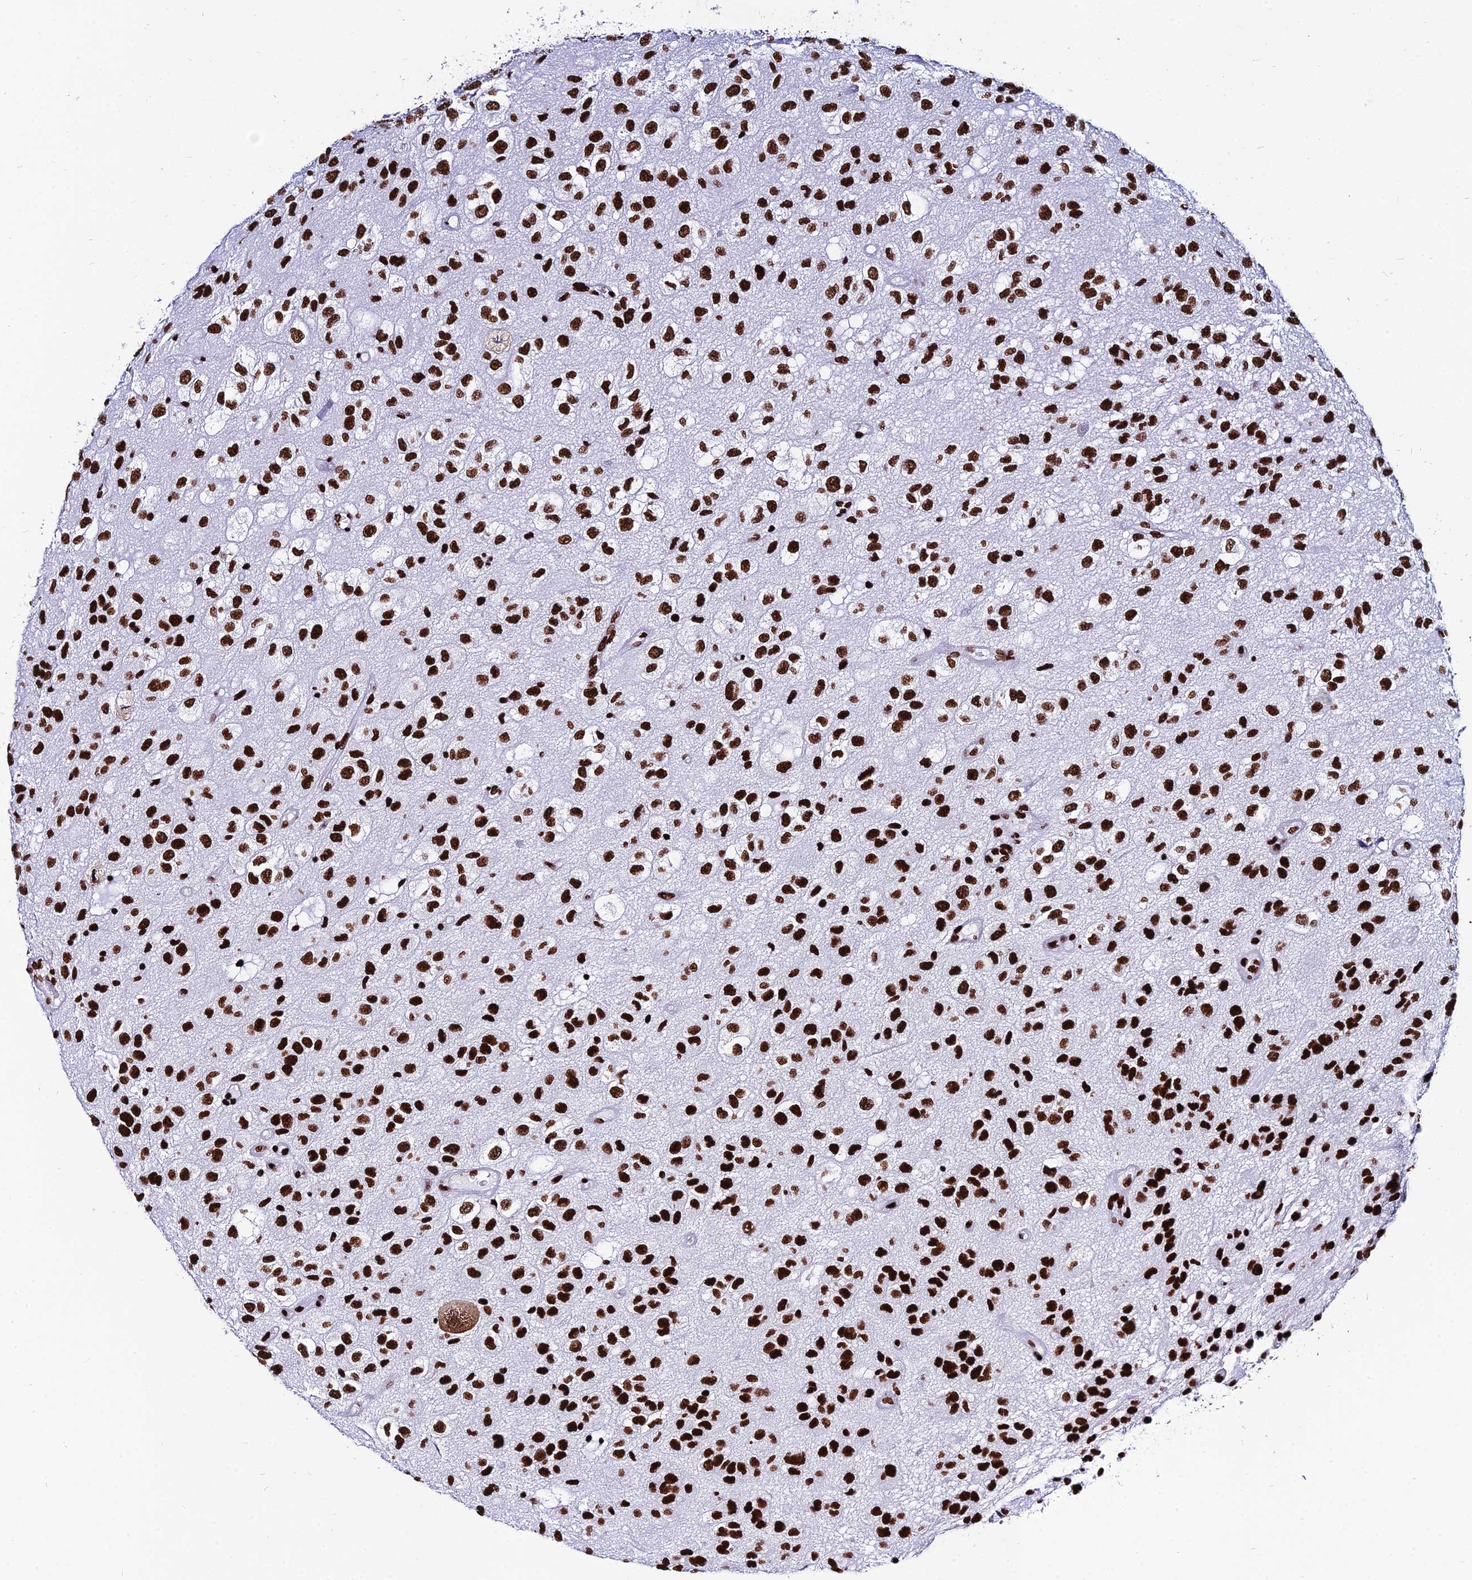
{"staining": {"intensity": "strong", "quantity": ">75%", "location": "nuclear"}, "tissue": "glioma", "cell_type": "Tumor cells", "image_type": "cancer", "snomed": [{"axis": "morphology", "description": "Glioma, malignant, Low grade"}, {"axis": "topography", "description": "Brain"}], "caption": "Human low-grade glioma (malignant) stained with a brown dye displays strong nuclear positive expression in approximately >75% of tumor cells.", "gene": "HNRNPH1", "patient": {"sex": "male", "age": 66}}